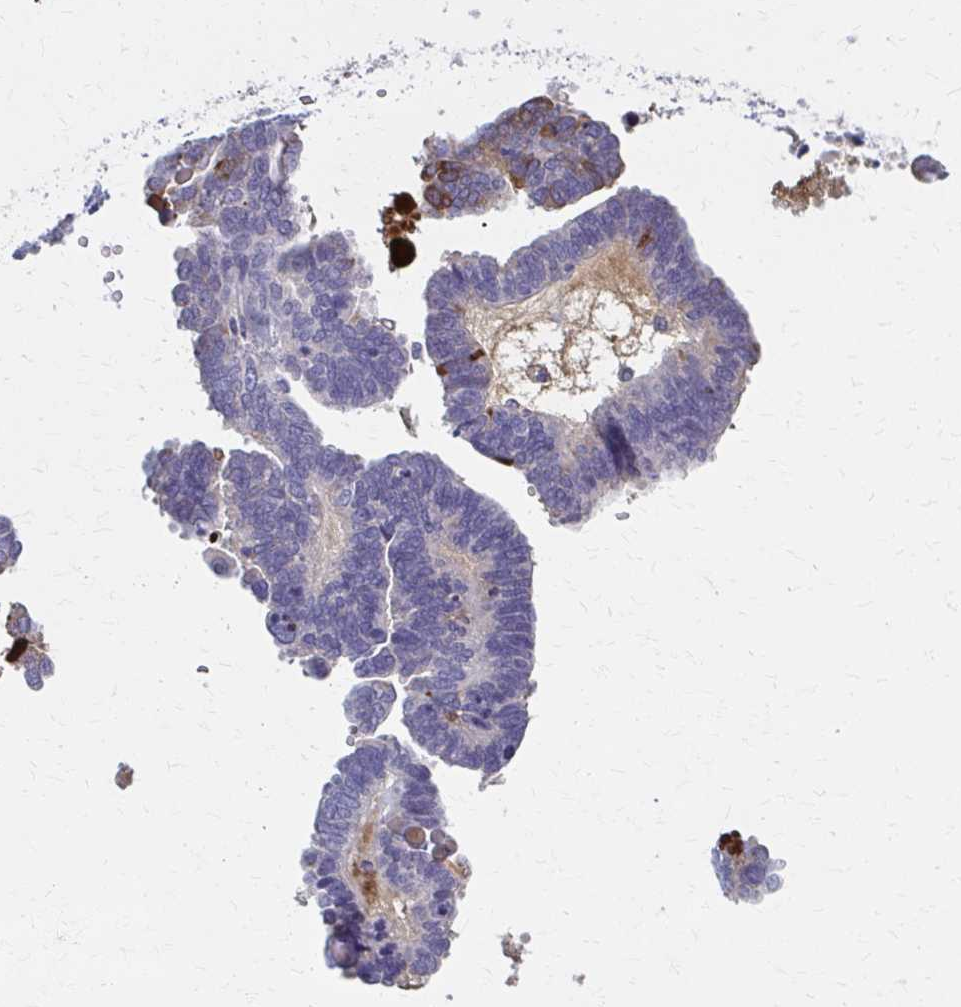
{"staining": {"intensity": "moderate", "quantity": "<25%", "location": "cytoplasmic/membranous"}, "tissue": "ovarian cancer", "cell_type": "Tumor cells", "image_type": "cancer", "snomed": [{"axis": "morphology", "description": "Cystadenocarcinoma, serous, NOS"}, {"axis": "topography", "description": "Ovary"}], "caption": "Serous cystadenocarcinoma (ovarian) tissue exhibits moderate cytoplasmic/membranous staining in approximately <25% of tumor cells (Brightfield microscopy of DAB IHC at high magnification).", "gene": "SERPIND1", "patient": {"sex": "female", "age": 51}}